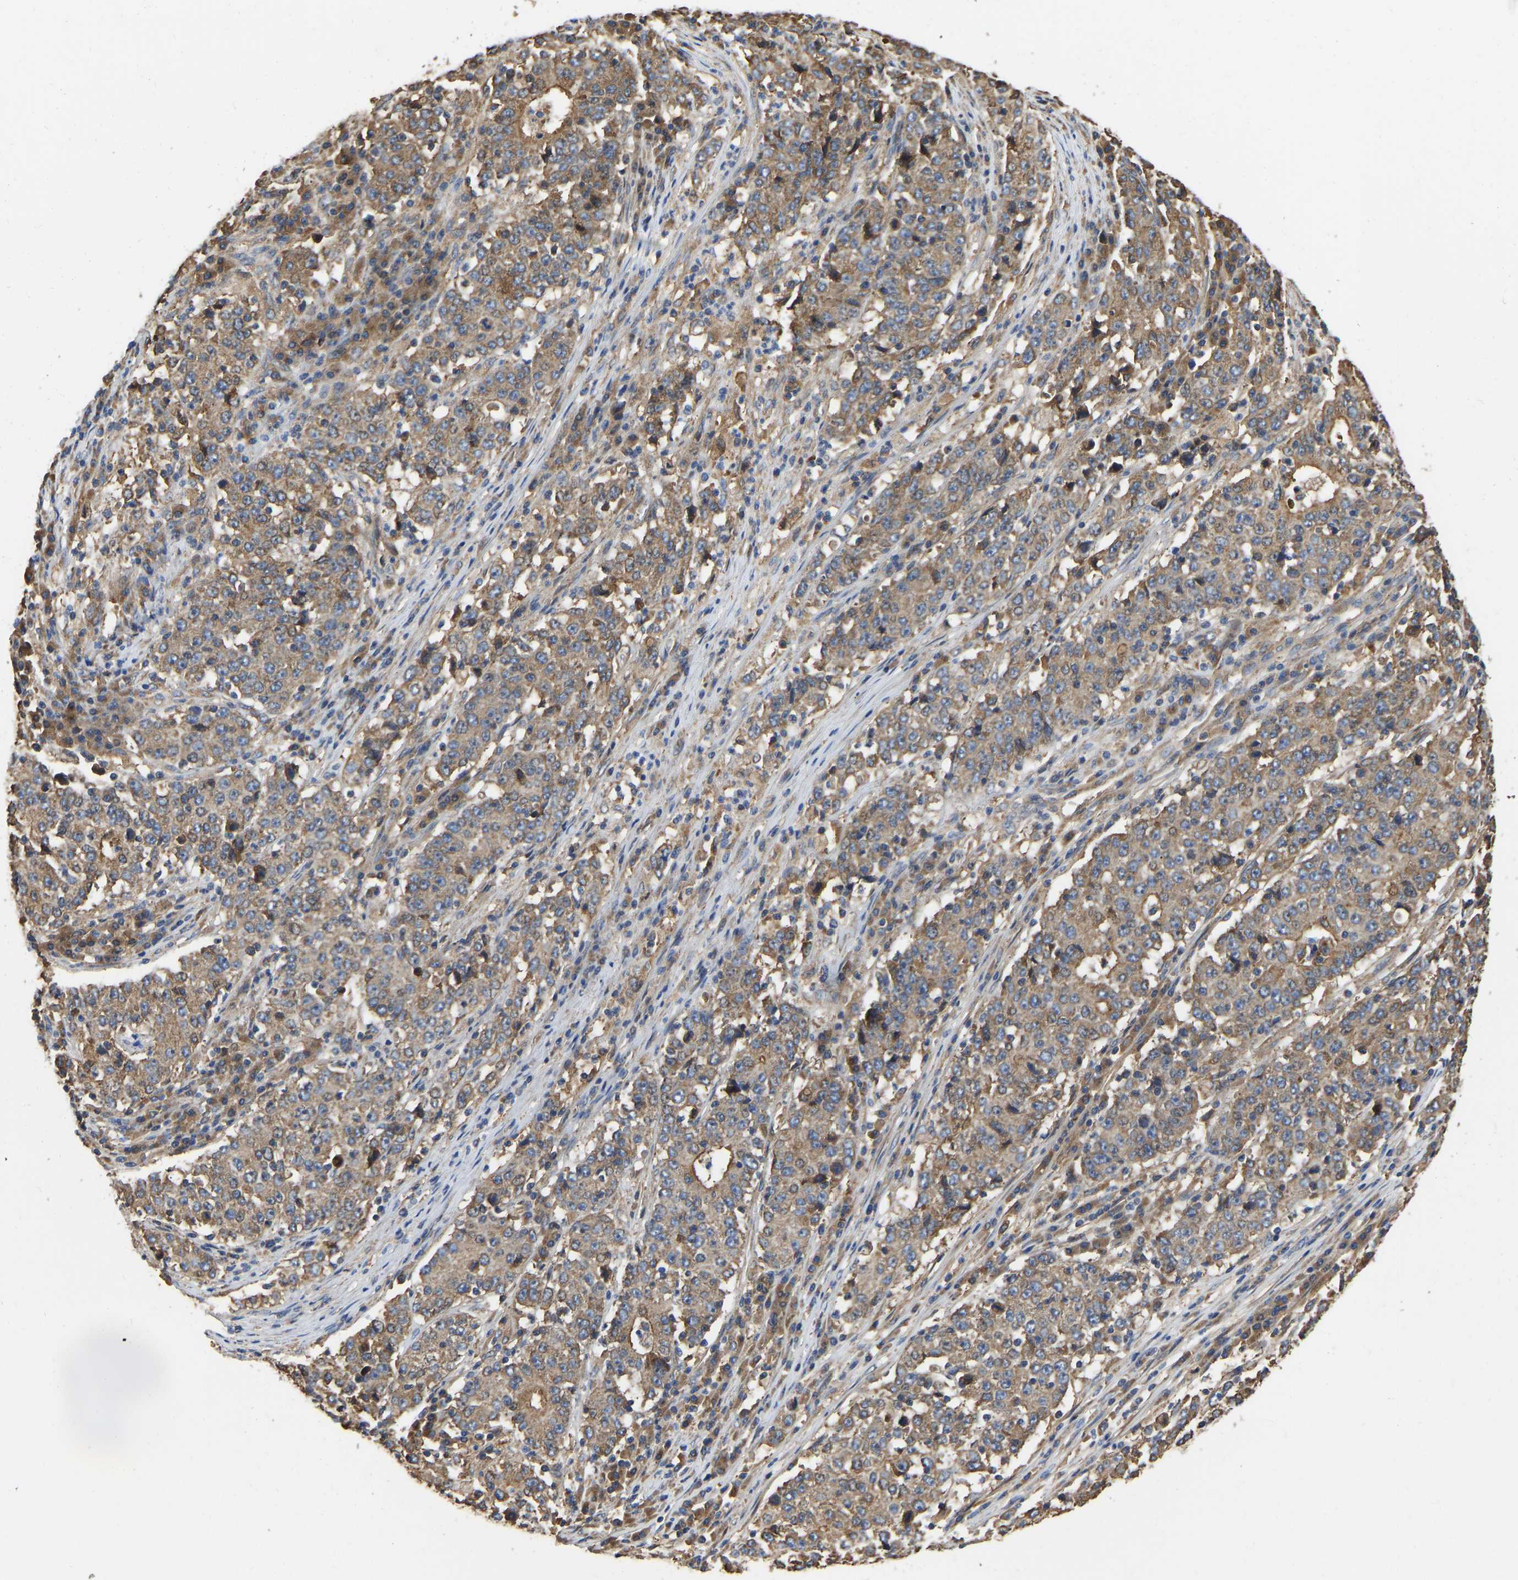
{"staining": {"intensity": "moderate", "quantity": ">75%", "location": "cytoplasmic/membranous"}, "tissue": "stomach cancer", "cell_type": "Tumor cells", "image_type": "cancer", "snomed": [{"axis": "morphology", "description": "Adenocarcinoma, NOS"}, {"axis": "topography", "description": "Stomach"}], "caption": "Immunohistochemical staining of human stomach adenocarcinoma exhibits medium levels of moderate cytoplasmic/membranous protein positivity in about >75% of tumor cells.", "gene": "FLNB", "patient": {"sex": "male", "age": 59}}